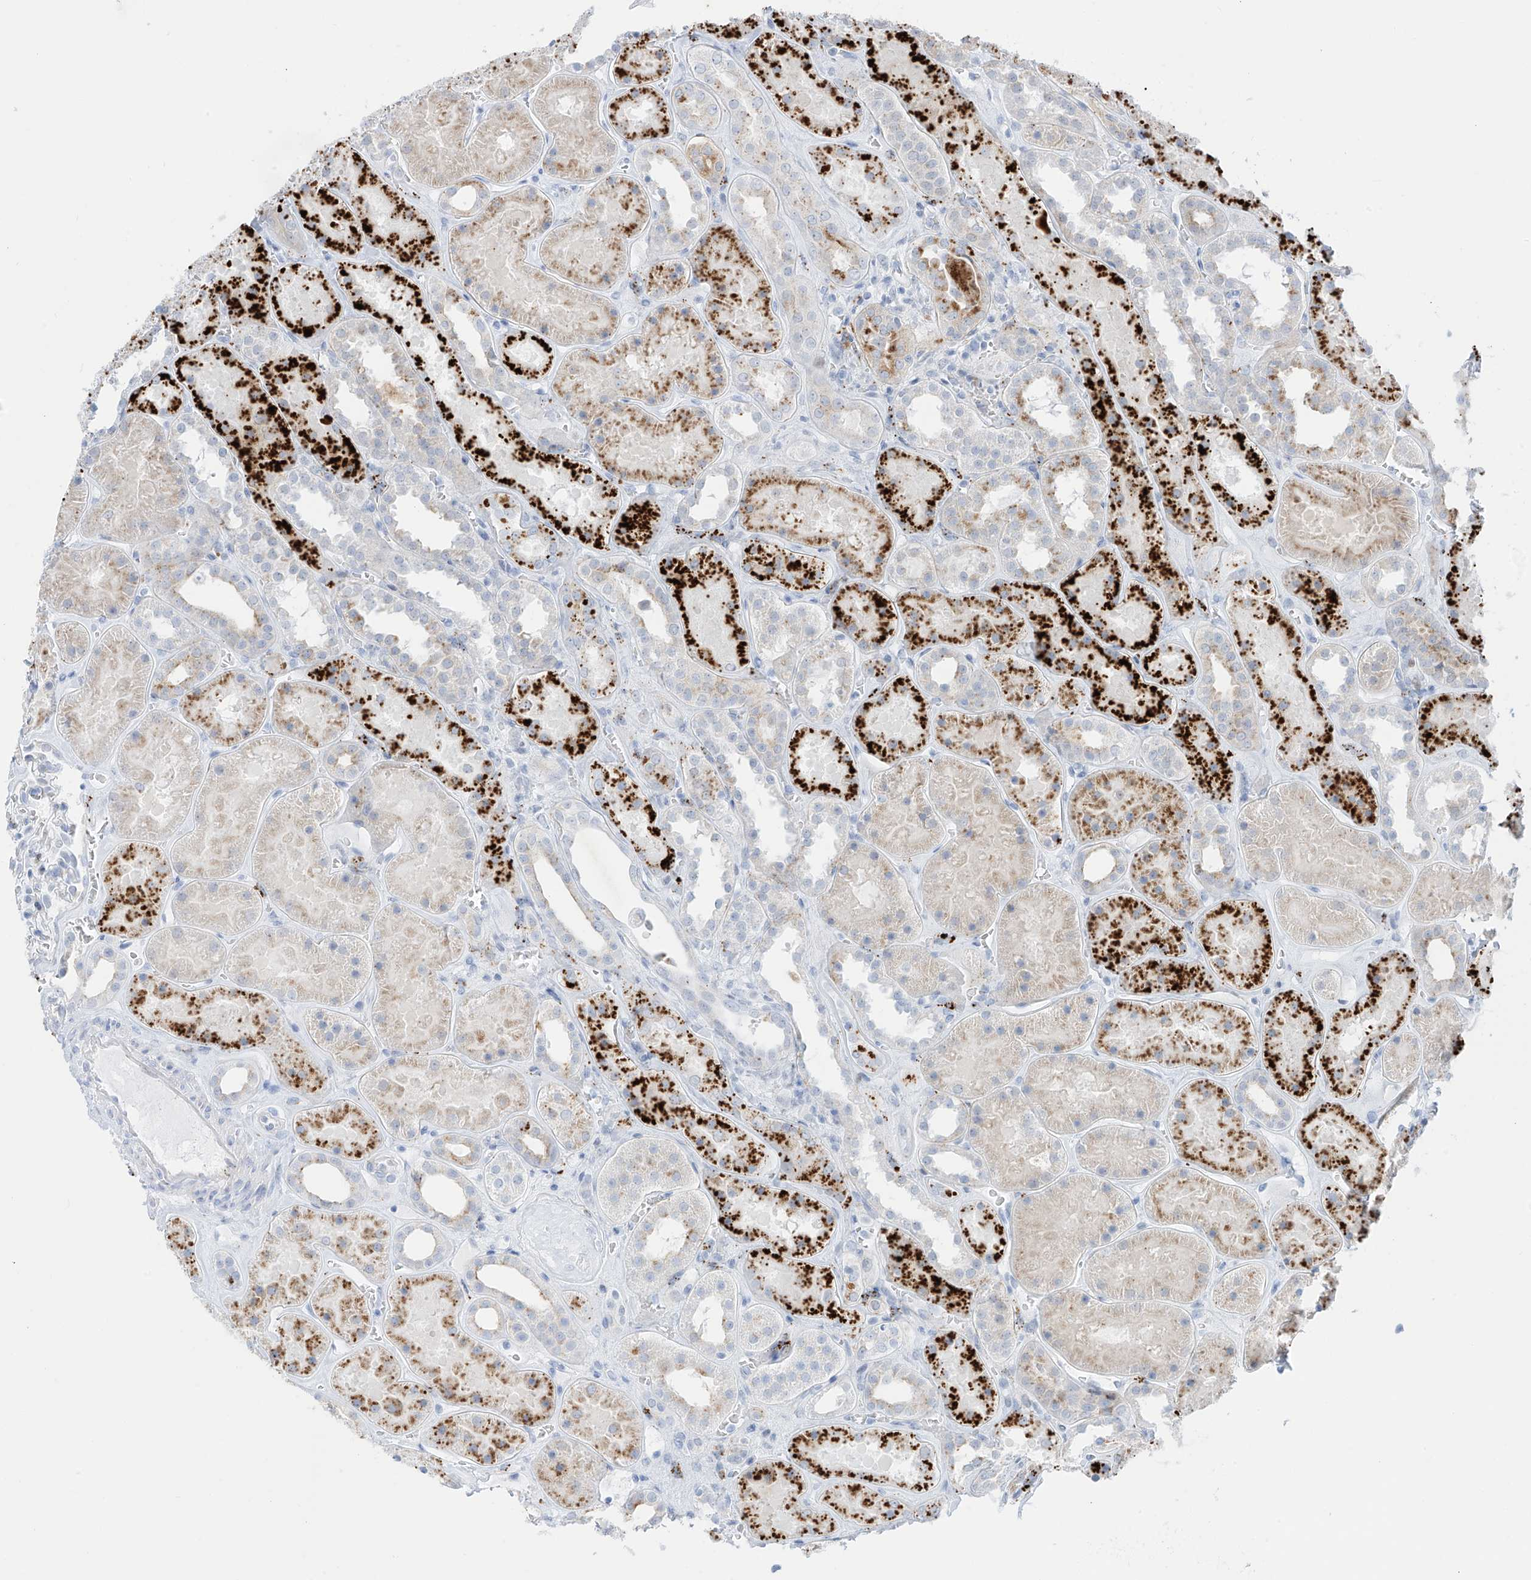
{"staining": {"intensity": "negative", "quantity": "none", "location": "none"}, "tissue": "kidney", "cell_type": "Cells in glomeruli", "image_type": "normal", "snomed": [{"axis": "morphology", "description": "Normal tissue, NOS"}, {"axis": "topography", "description": "Kidney"}], "caption": "Immunohistochemistry of unremarkable kidney exhibits no positivity in cells in glomeruli. (Immunohistochemistry, brightfield microscopy, high magnification).", "gene": "PSPH", "patient": {"sex": "female", "age": 41}}